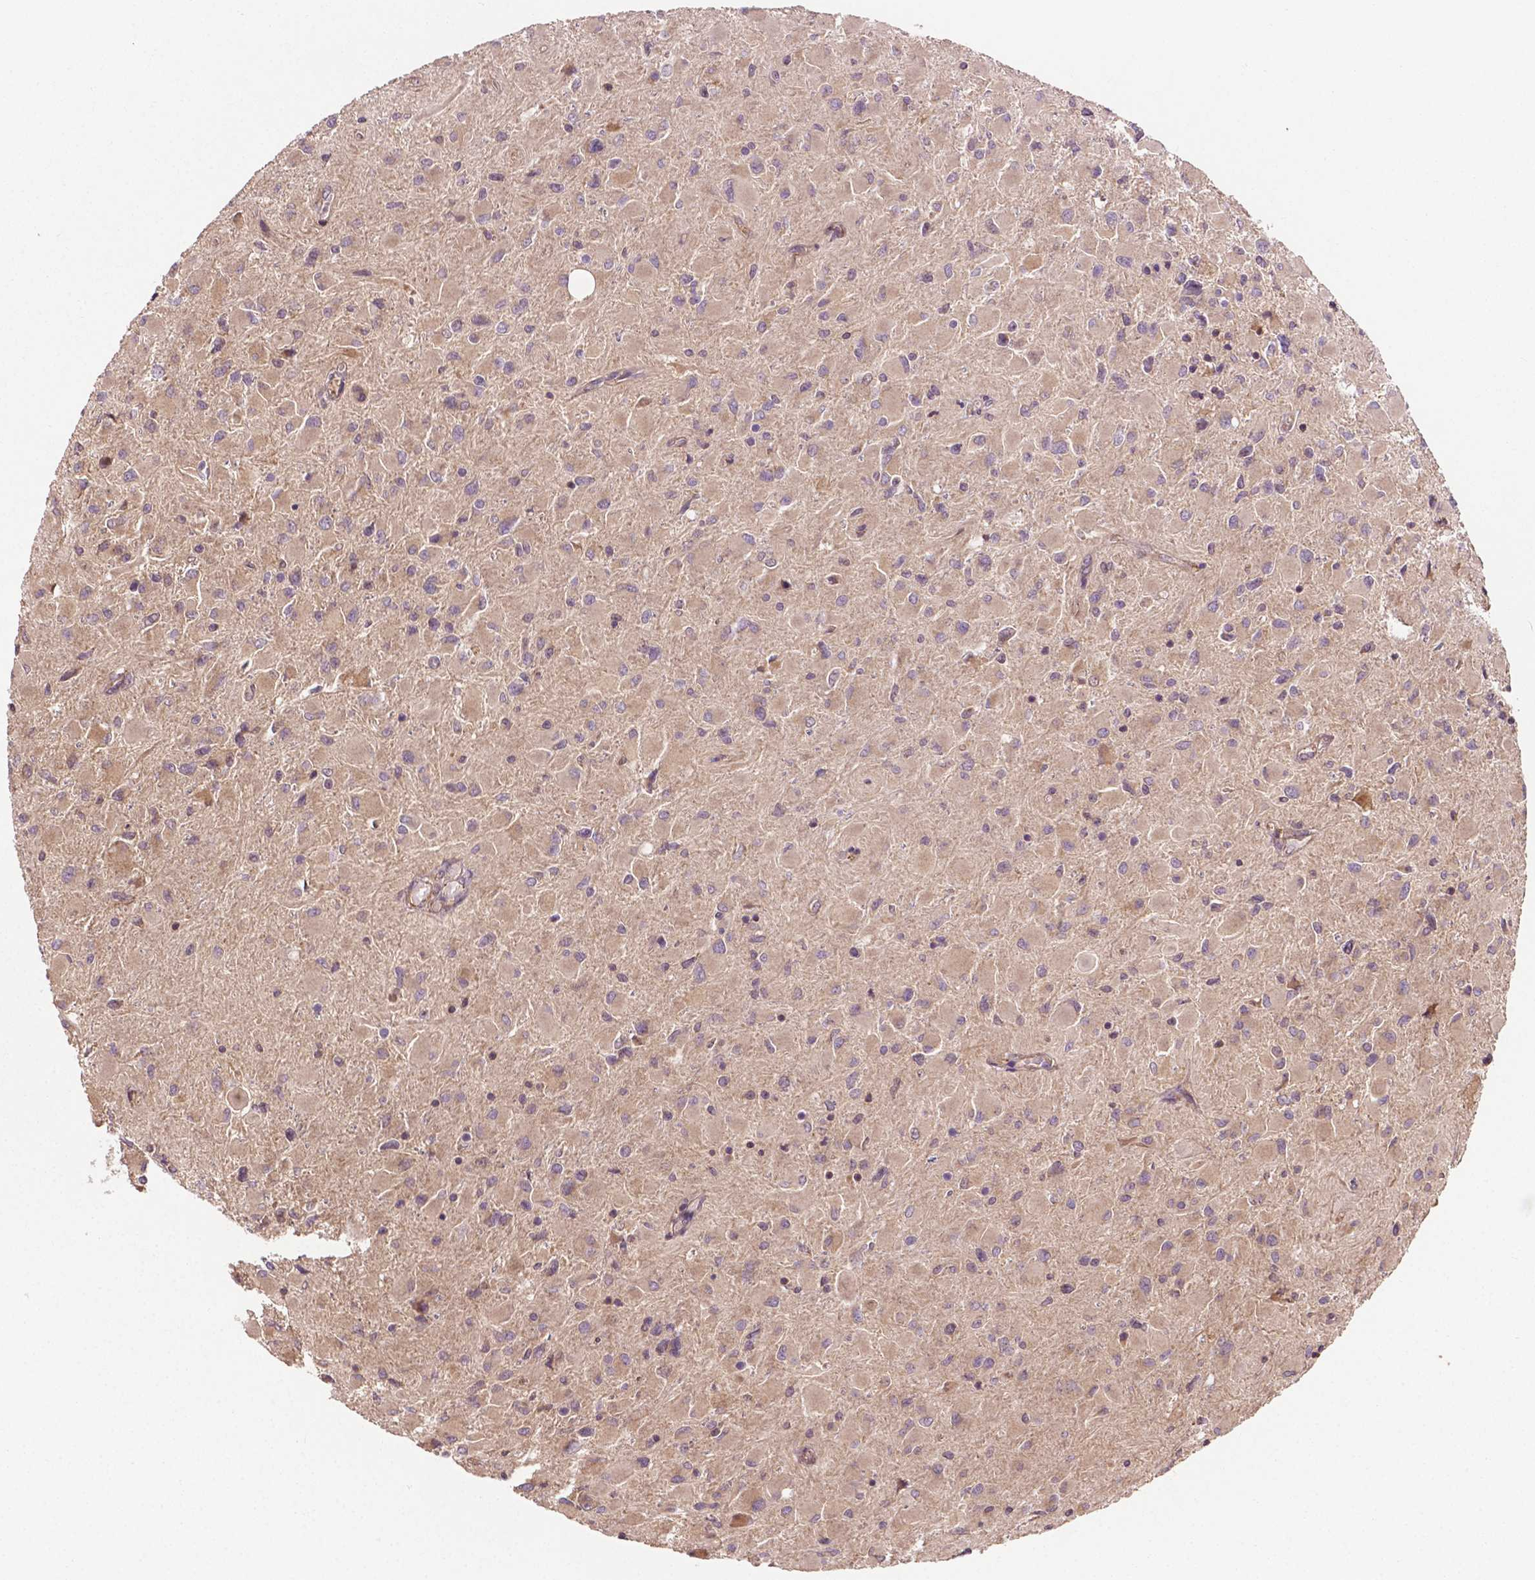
{"staining": {"intensity": "weak", "quantity": ">75%", "location": "cytoplasmic/membranous"}, "tissue": "glioma", "cell_type": "Tumor cells", "image_type": "cancer", "snomed": [{"axis": "morphology", "description": "Glioma, malignant, High grade"}, {"axis": "topography", "description": "Cerebral cortex"}], "caption": "Immunohistochemical staining of human glioma reveals weak cytoplasmic/membranous protein positivity in approximately >75% of tumor cells. The protein of interest is stained brown, and the nuclei are stained in blue (DAB IHC with brightfield microscopy, high magnification).", "gene": "GJA9", "patient": {"sex": "female", "age": 36}}